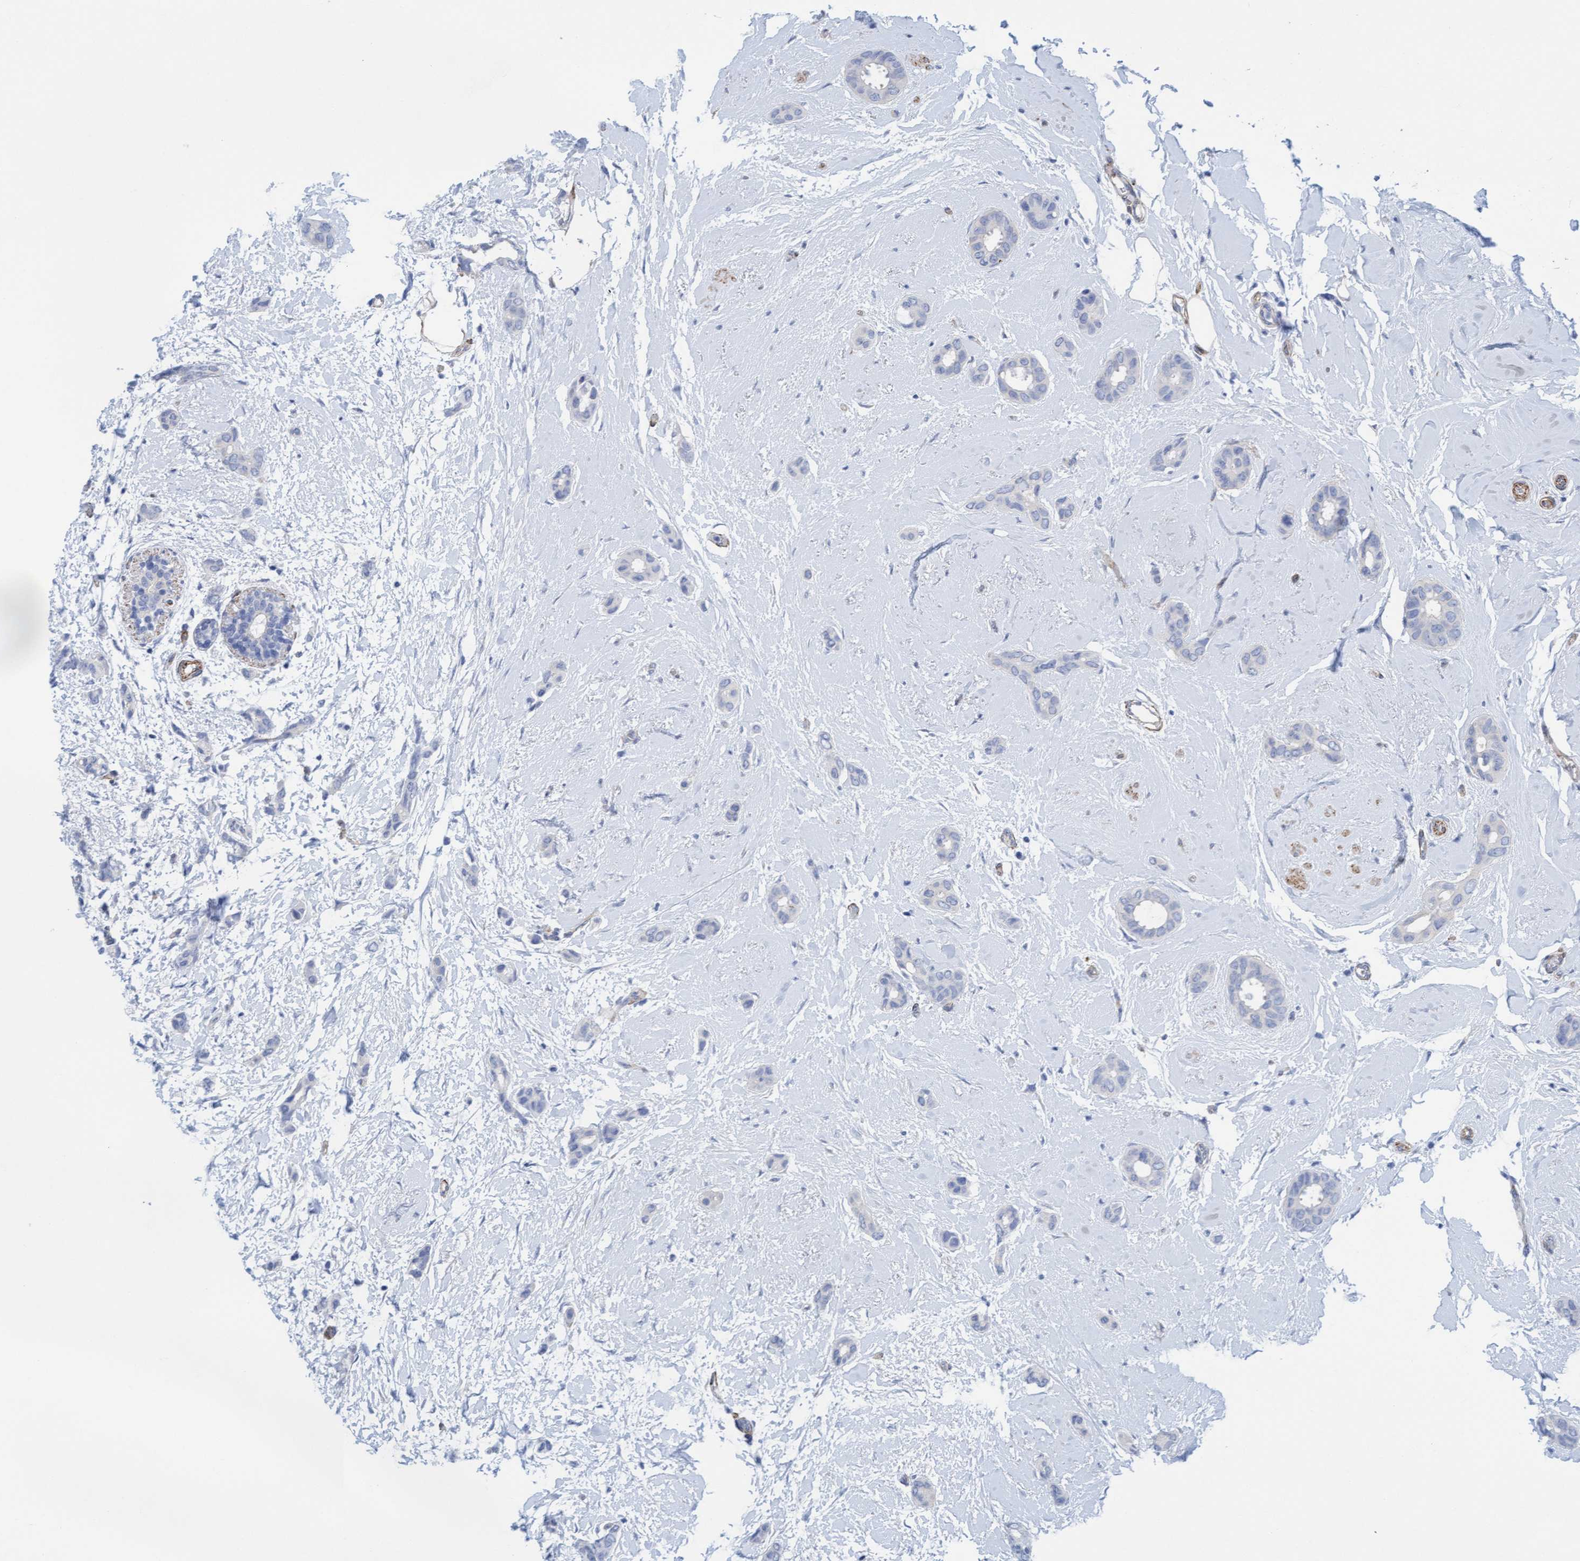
{"staining": {"intensity": "negative", "quantity": "none", "location": "none"}, "tissue": "breast cancer", "cell_type": "Tumor cells", "image_type": "cancer", "snomed": [{"axis": "morphology", "description": "Duct carcinoma"}, {"axis": "topography", "description": "Breast"}], "caption": "This is an immunohistochemistry photomicrograph of breast intraductal carcinoma. There is no positivity in tumor cells.", "gene": "MTFR1", "patient": {"sex": "female", "age": 55}}